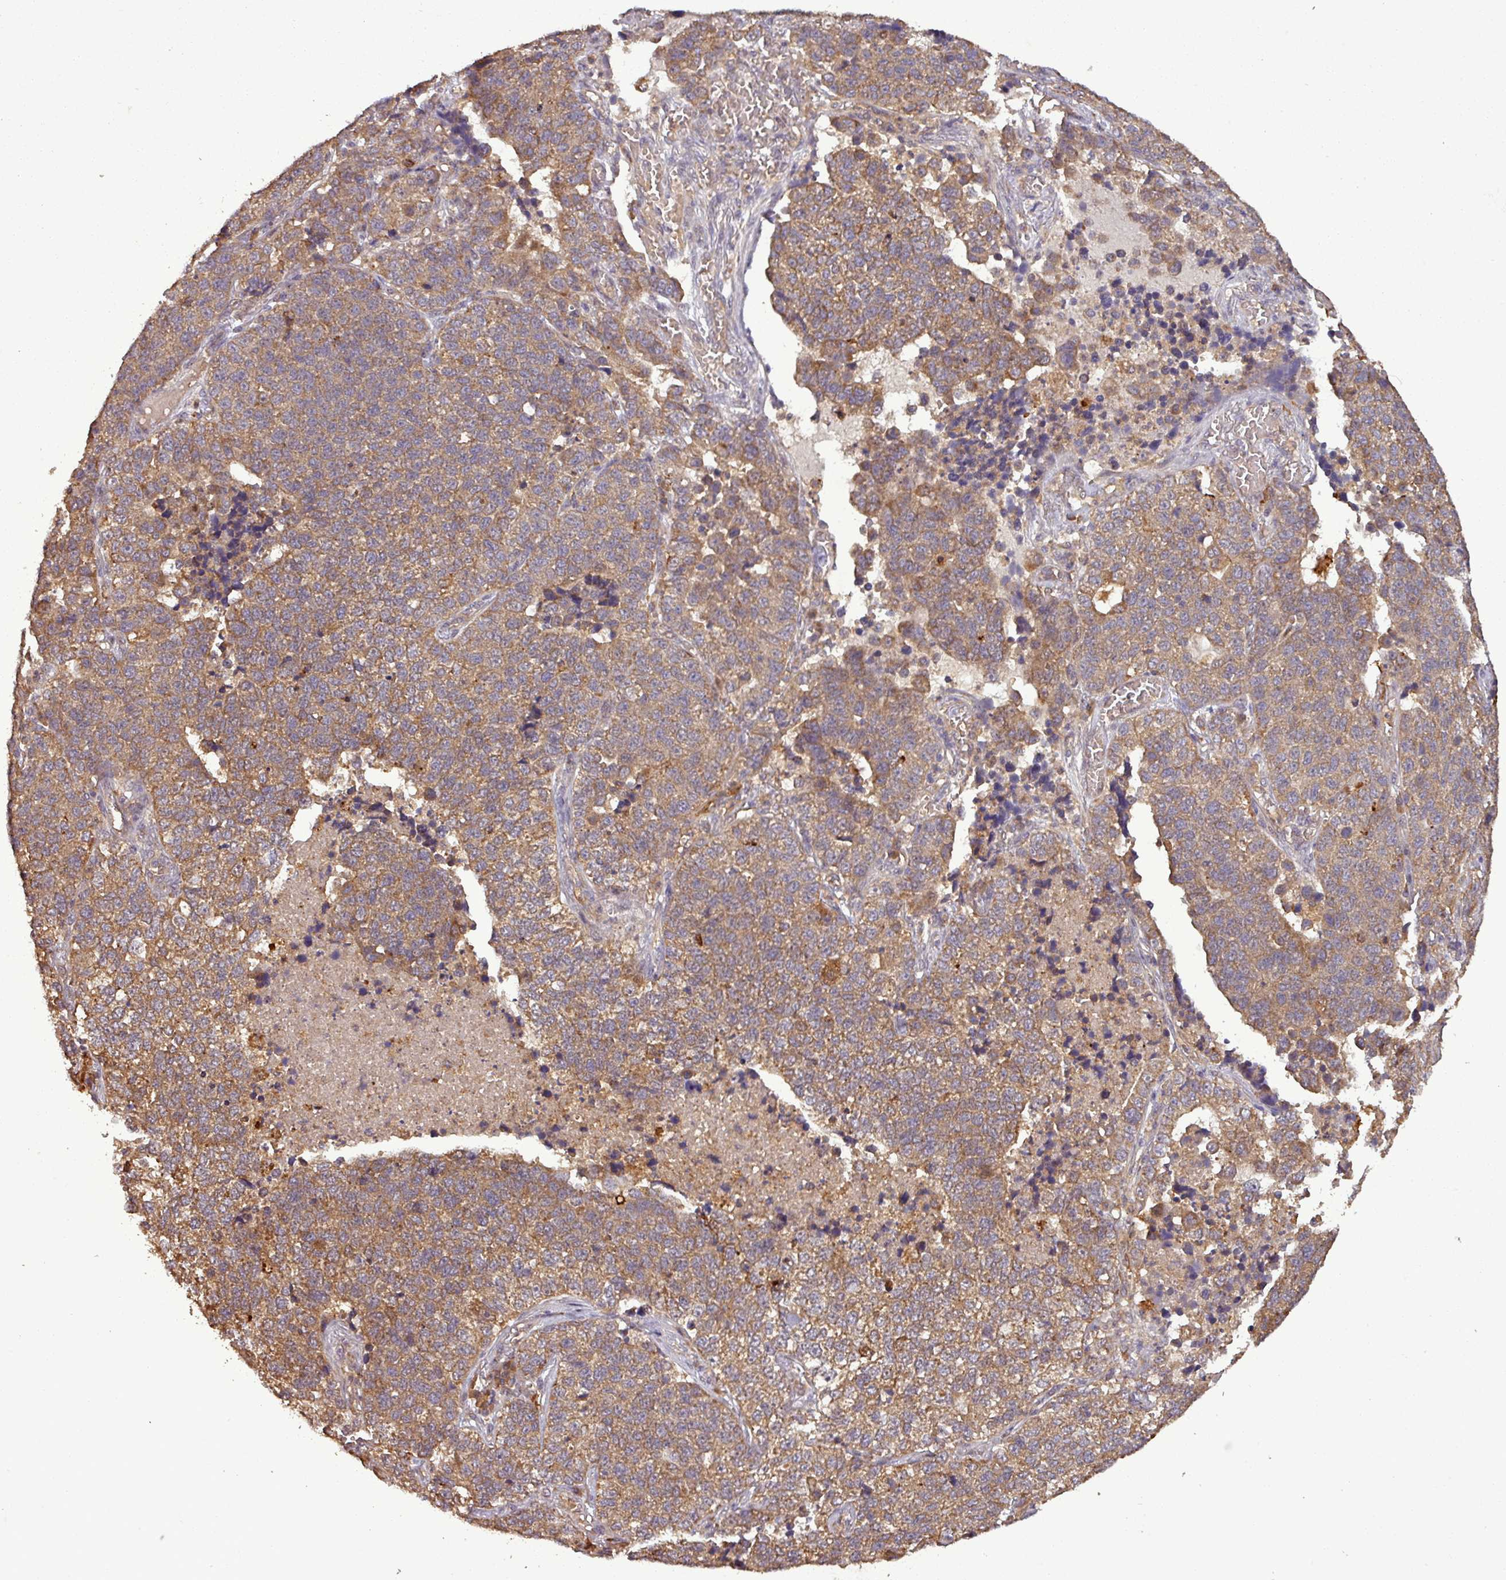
{"staining": {"intensity": "moderate", "quantity": ">75%", "location": "cytoplasmic/membranous"}, "tissue": "lung cancer", "cell_type": "Tumor cells", "image_type": "cancer", "snomed": [{"axis": "morphology", "description": "Adenocarcinoma, NOS"}, {"axis": "topography", "description": "Lung"}], "caption": "Human lung adenocarcinoma stained with a brown dye demonstrates moderate cytoplasmic/membranous positive positivity in about >75% of tumor cells.", "gene": "NT5C3A", "patient": {"sex": "male", "age": 49}}